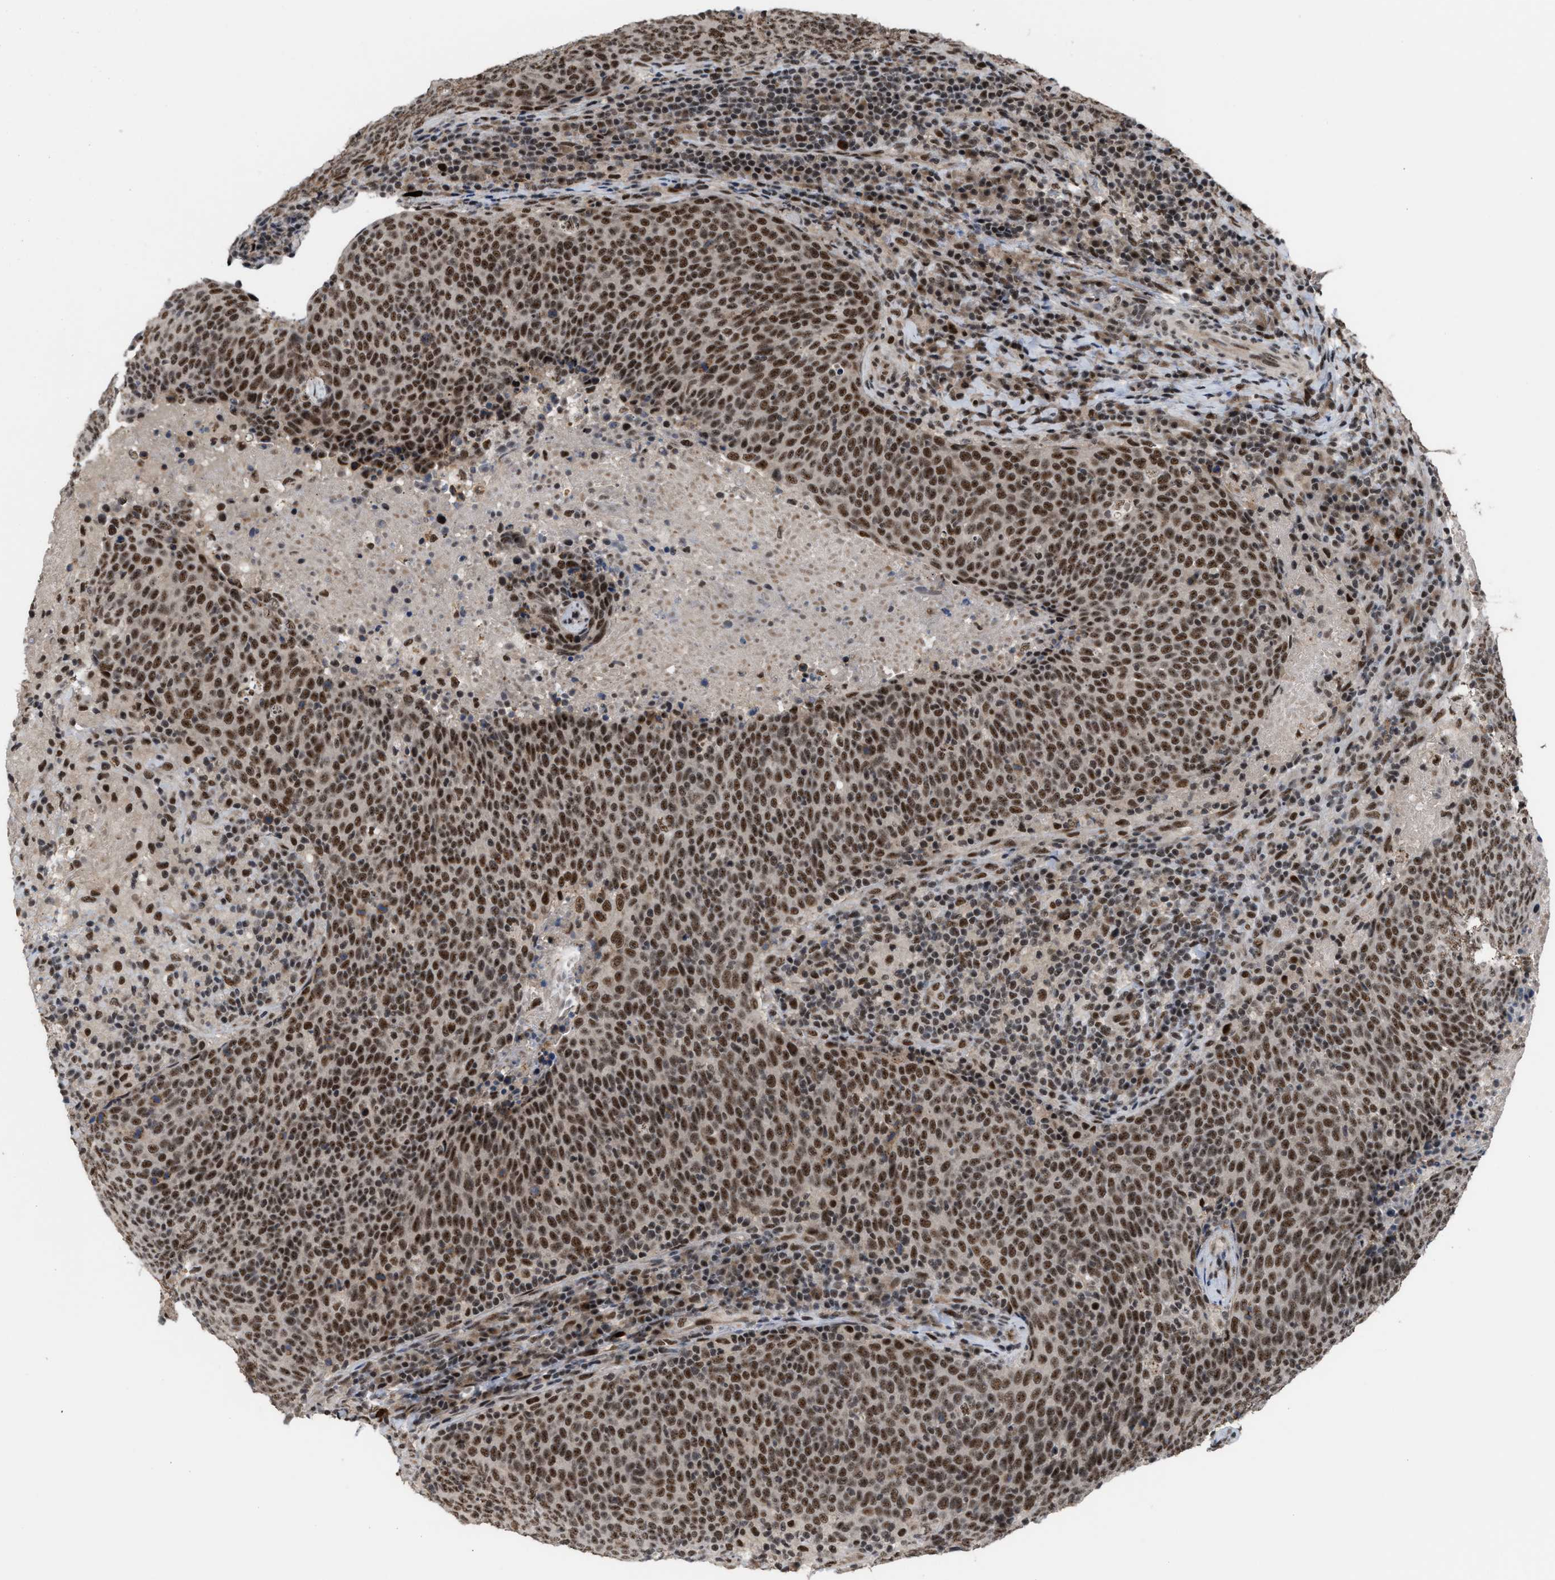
{"staining": {"intensity": "strong", "quantity": ">75%", "location": "nuclear"}, "tissue": "head and neck cancer", "cell_type": "Tumor cells", "image_type": "cancer", "snomed": [{"axis": "morphology", "description": "Squamous cell carcinoma, NOS"}, {"axis": "morphology", "description": "Squamous cell carcinoma, metastatic, NOS"}, {"axis": "topography", "description": "Lymph node"}, {"axis": "topography", "description": "Head-Neck"}], "caption": "Brown immunohistochemical staining in human head and neck metastatic squamous cell carcinoma displays strong nuclear positivity in approximately >75% of tumor cells.", "gene": "PRPF4", "patient": {"sex": "male", "age": 62}}